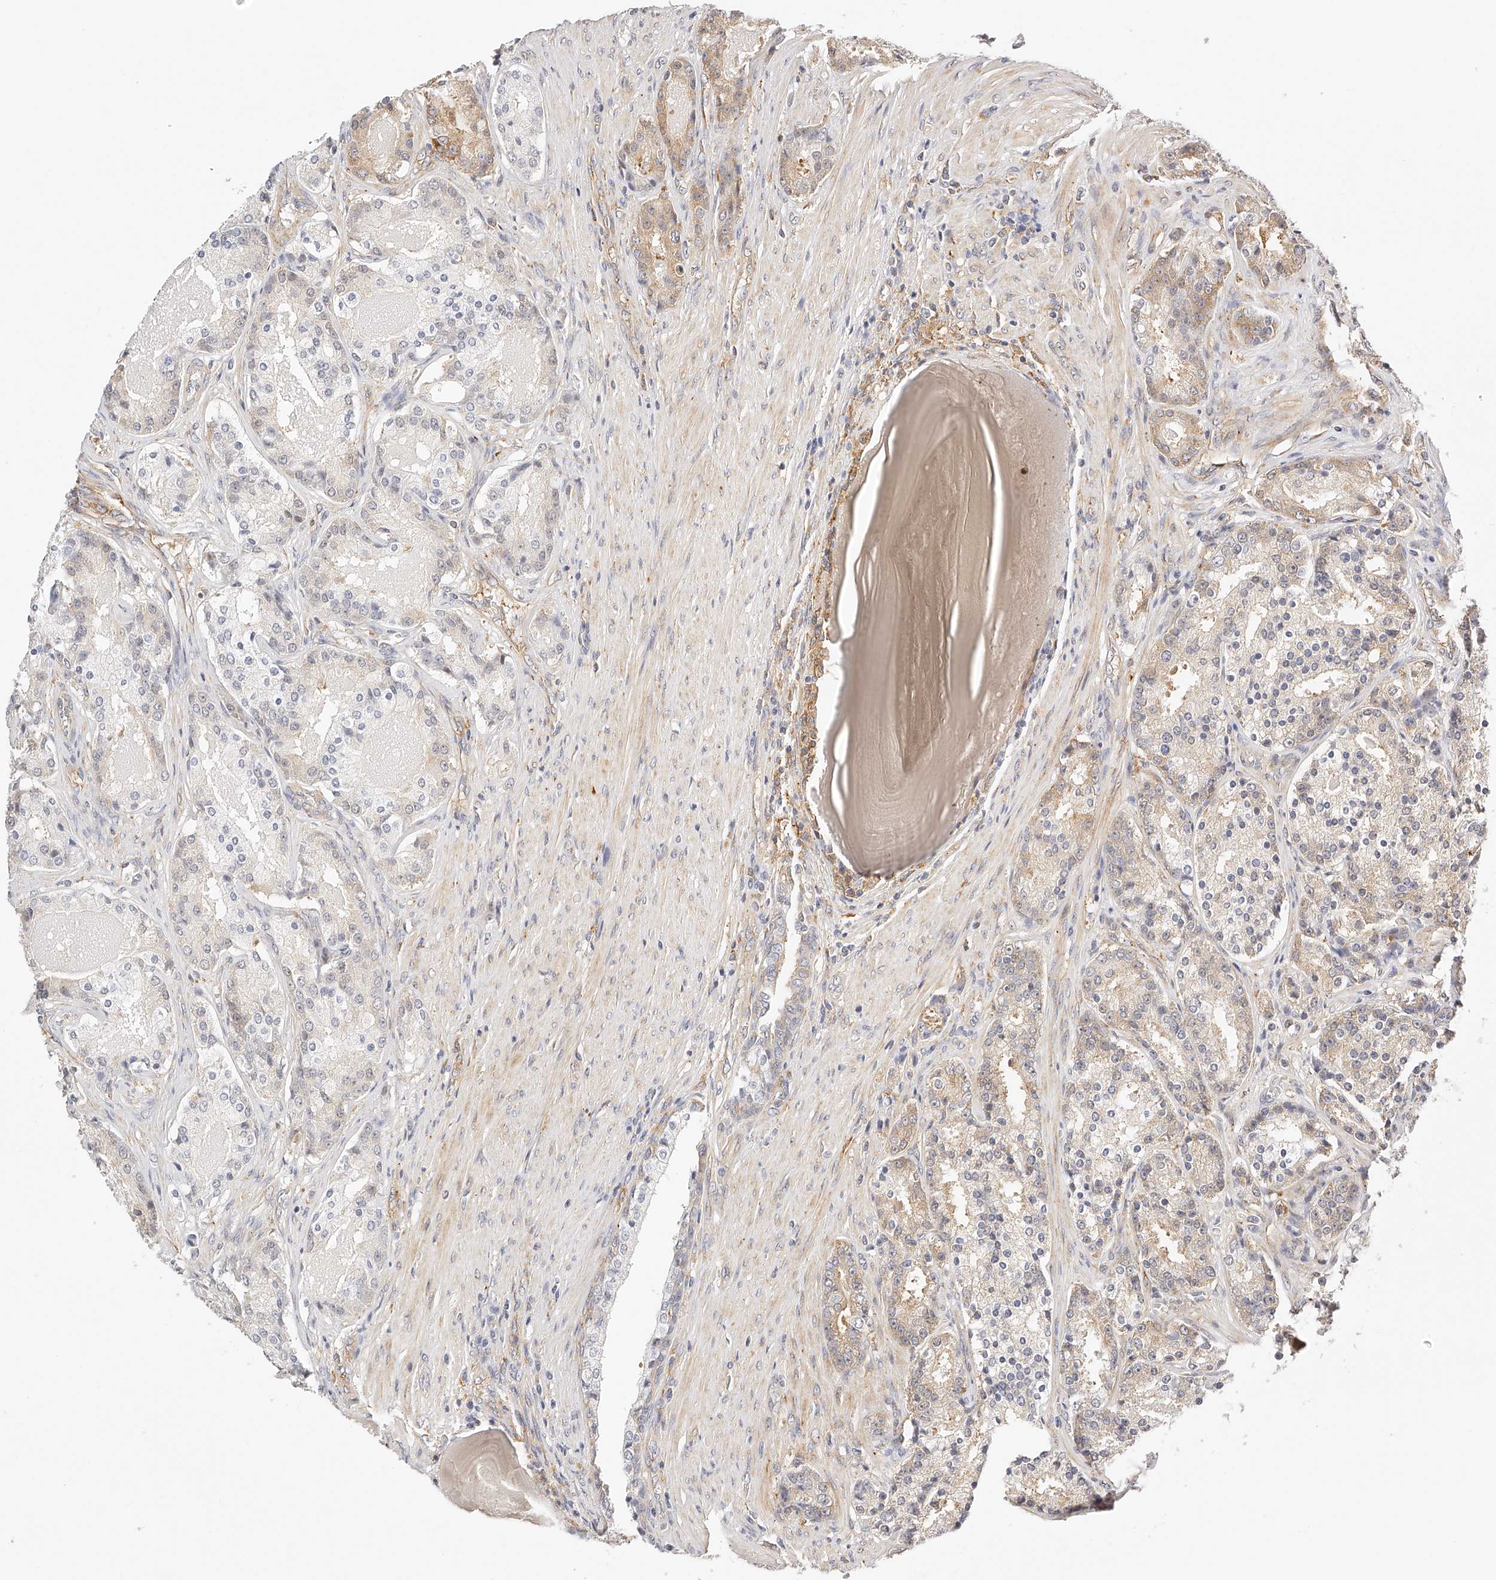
{"staining": {"intensity": "weak", "quantity": "<25%", "location": "cytoplasmic/membranous"}, "tissue": "prostate cancer", "cell_type": "Tumor cells", "image_type": "cancer", "snomed": [{"axis": "morphology", "description": "Adenocarcinoma, High grade"}, {"axis": "topography", "description": "Prostate"}], "caption": "The photomicrograph demonstrates no staining of tumor cells in prostate high-grade adenocarcinoma.", "gene": "SYNC", "patient": {"sex": "male", "age": 60}}